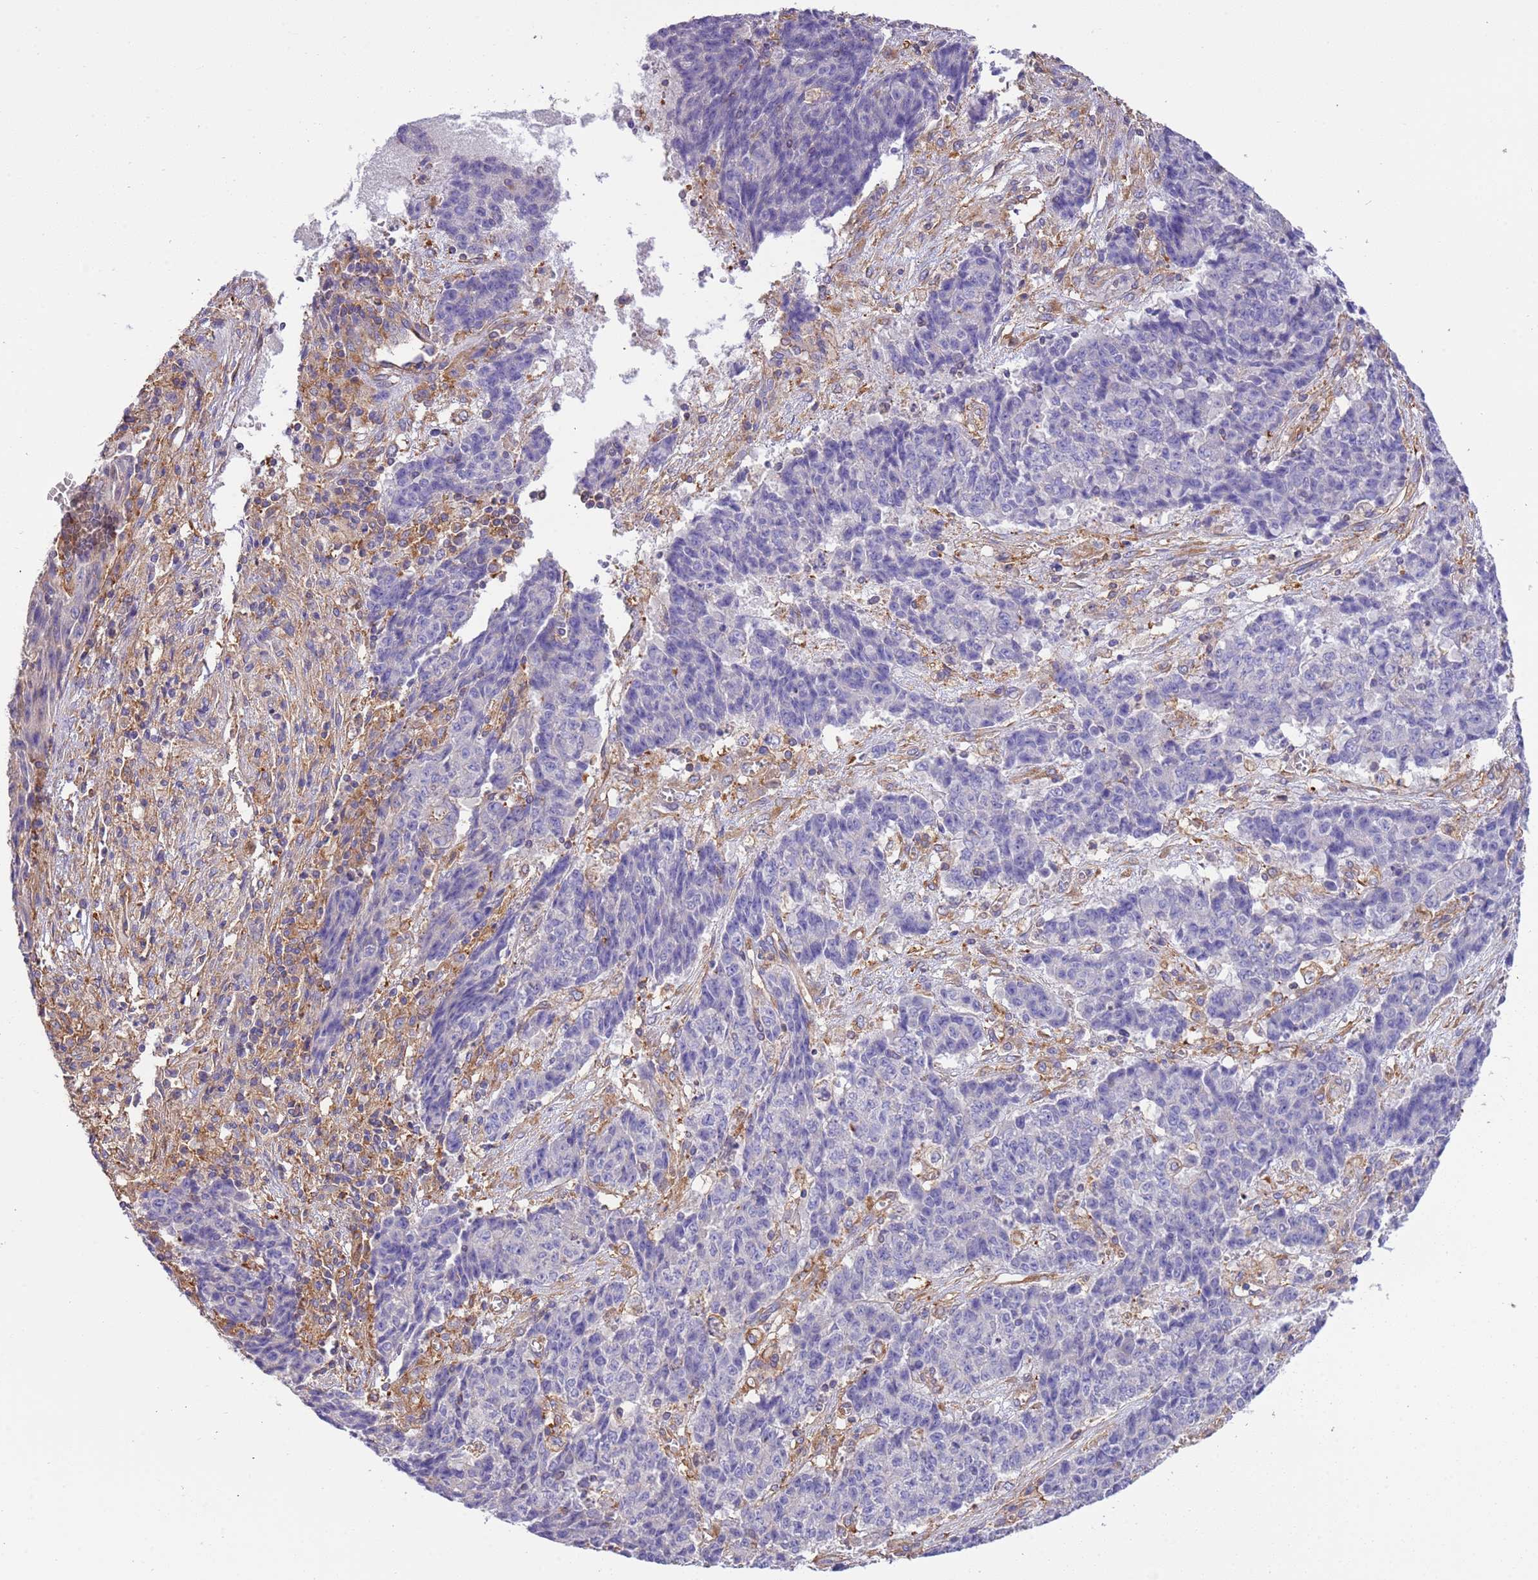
{"staining": {"intensity": "weak", "quantity": "<25%", "location": "cytoplasmic/membranous"}, "tissue": "ovarian cancer", "cell_type": "Tumor cells", "image_type": "cancer", "snomed": [{"axis": "morphology", "description": "Carcinoma, endometroid"}, {"axis": "topography", "description": "Ovary"}], "caption": "Immunohistochemistry histopathology image of neoplastic tissue: human ovarian cancer (endometroid carcinoma) stained with DAB exhibits no significant protein expression in tumor cells.", "gene": "NAALADL1", "patient": {"sex": "female", "age": 42}}